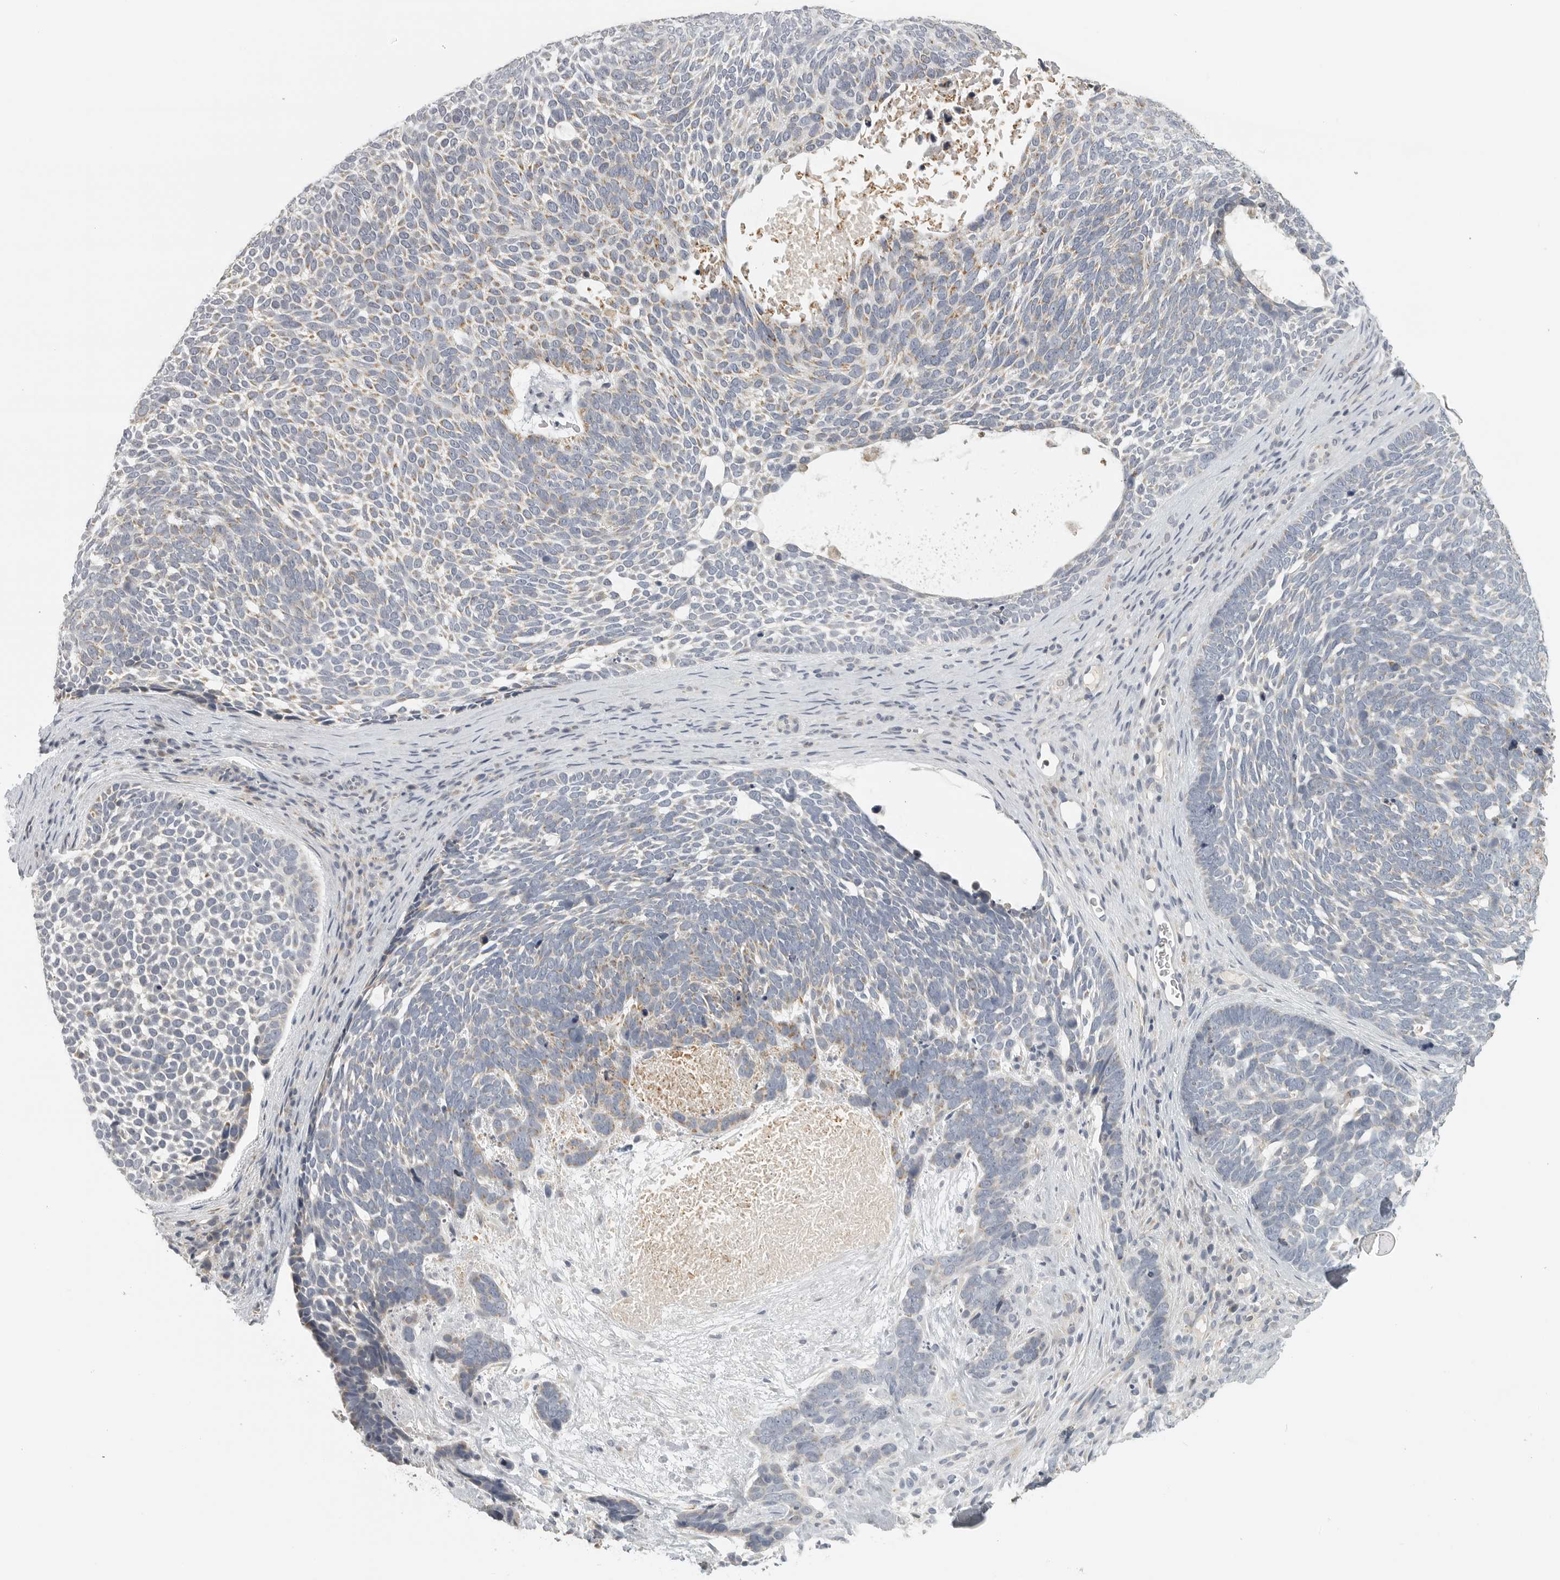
{"staining": {"intensity": "weak", "quantity": "<25%", "location": "cytoplasmic/membranous"}, "tissue": "skin cancer", "cell_type": "Tumor cells", "image_type": "cancer", "snomed": [{"axis": "morphology", "description": "Basal cell carcinoma"}, {"axis": "topography", "description": "Skin"}], "caption": "The micrograph exhibits no significant expression in tumor cells of skin cancer (basal cell carcinoma). (Stains: DAB (3,3'-diaminobenzidine) immunohistochemistry (IHC) with hematoxylin counter stain, Microscopy: brightfield microscopy at high magnification).", "gene": "RXFP3", "patient": {"sex": "female", "age": 85}}